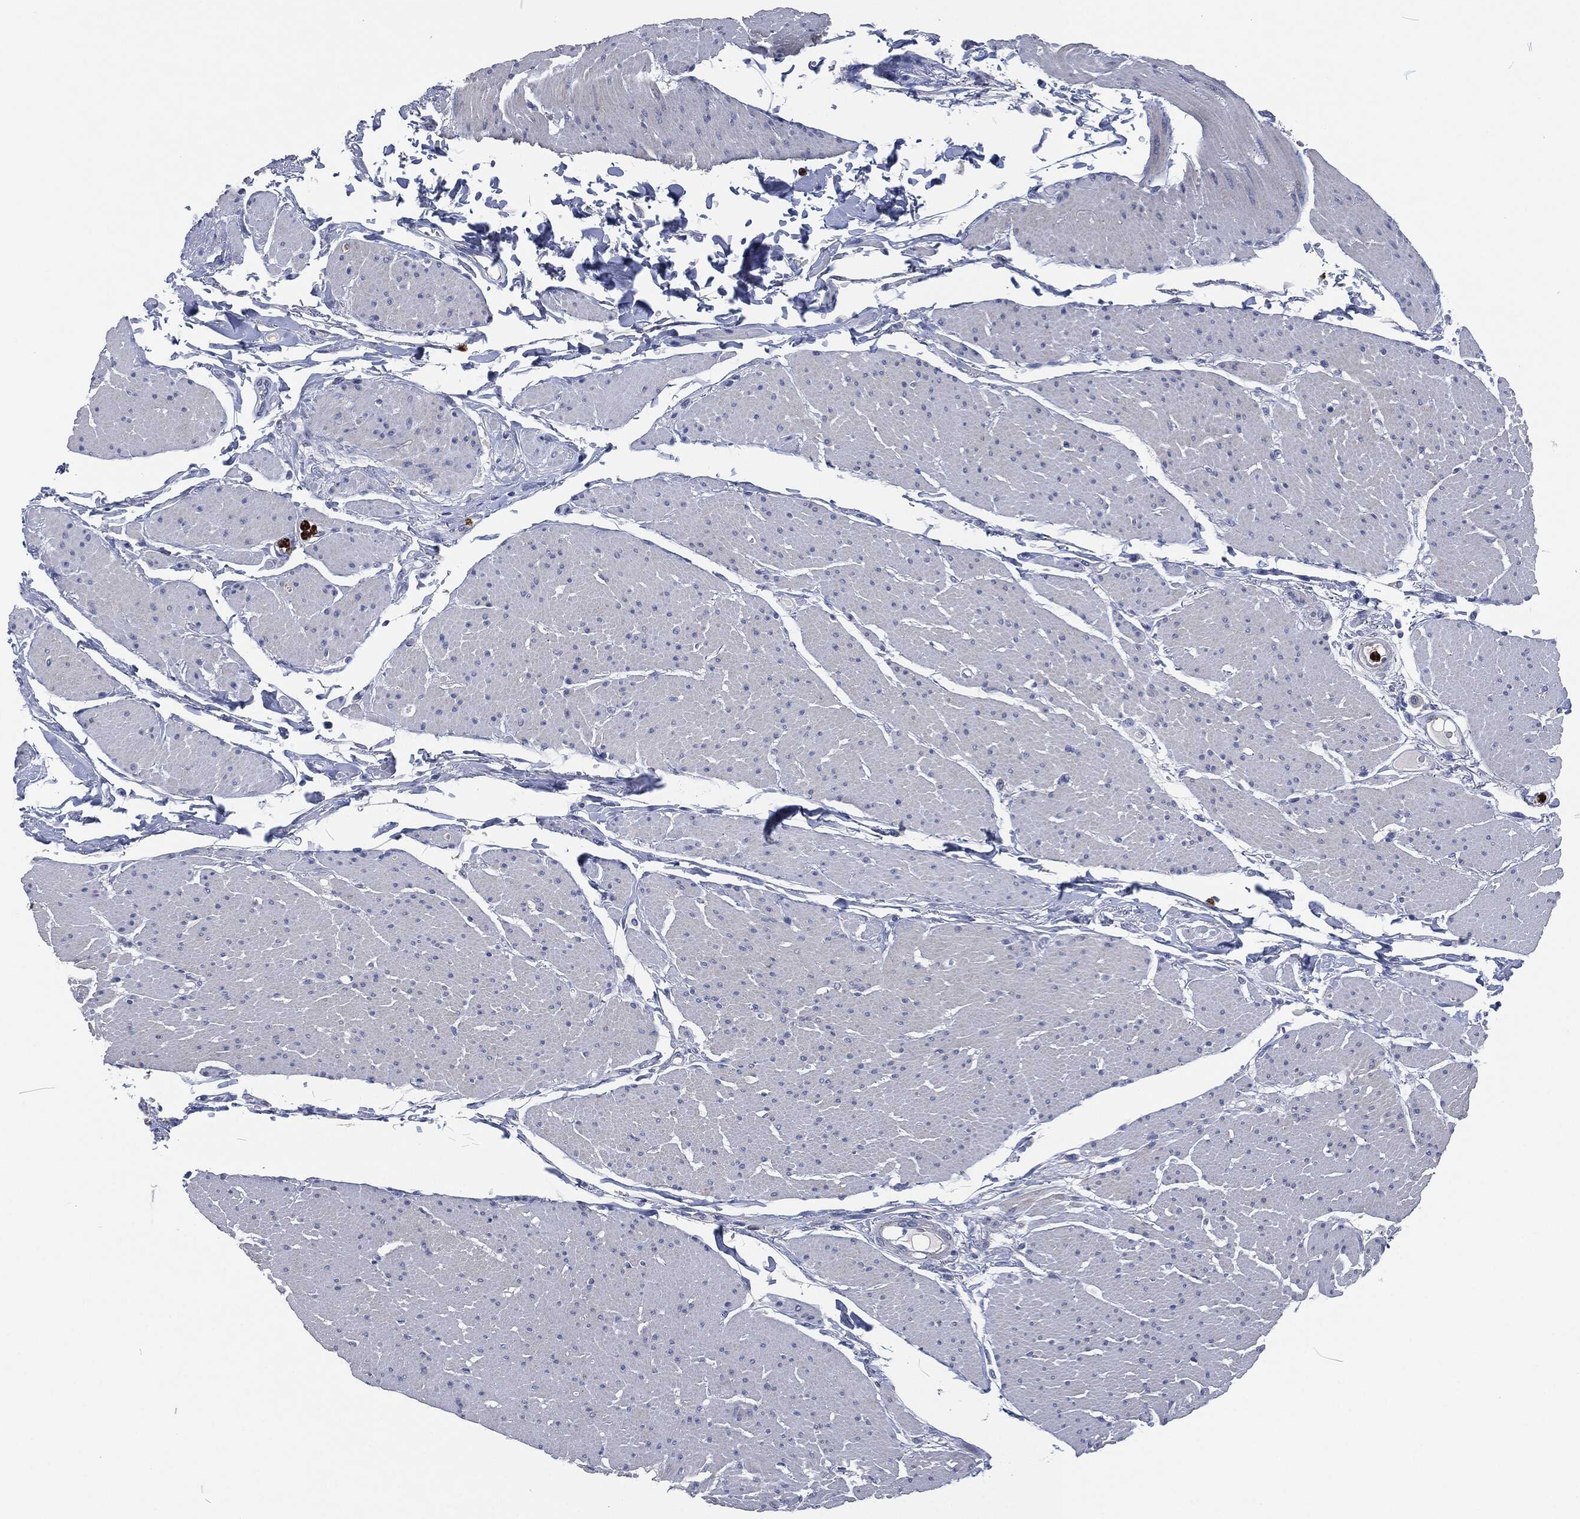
{"staining": {"intensity": "negative", "quantity": "none", "location": "none"}, "tissue": "smooth muscle", "cell_type": "Smooth muscle cells", "image_type": "normal", "snomed": [{"axis": "morphology", "description": "Normal tissue, NOS"}, {"axis": "topography", "description": "Smooth muscle"}, {"axis": "topography", "description": "Anal"}], "caption": "Immunohistochemistry histopathology image of unremarkable smooth muscle: human smooth muscle stained with DAB (3,3'-diaminobenzidine) reveals no significant protein positivity in smooth muscle cells.", "gene": "MPO", "patient": {"sex": "male", "age": 83}}